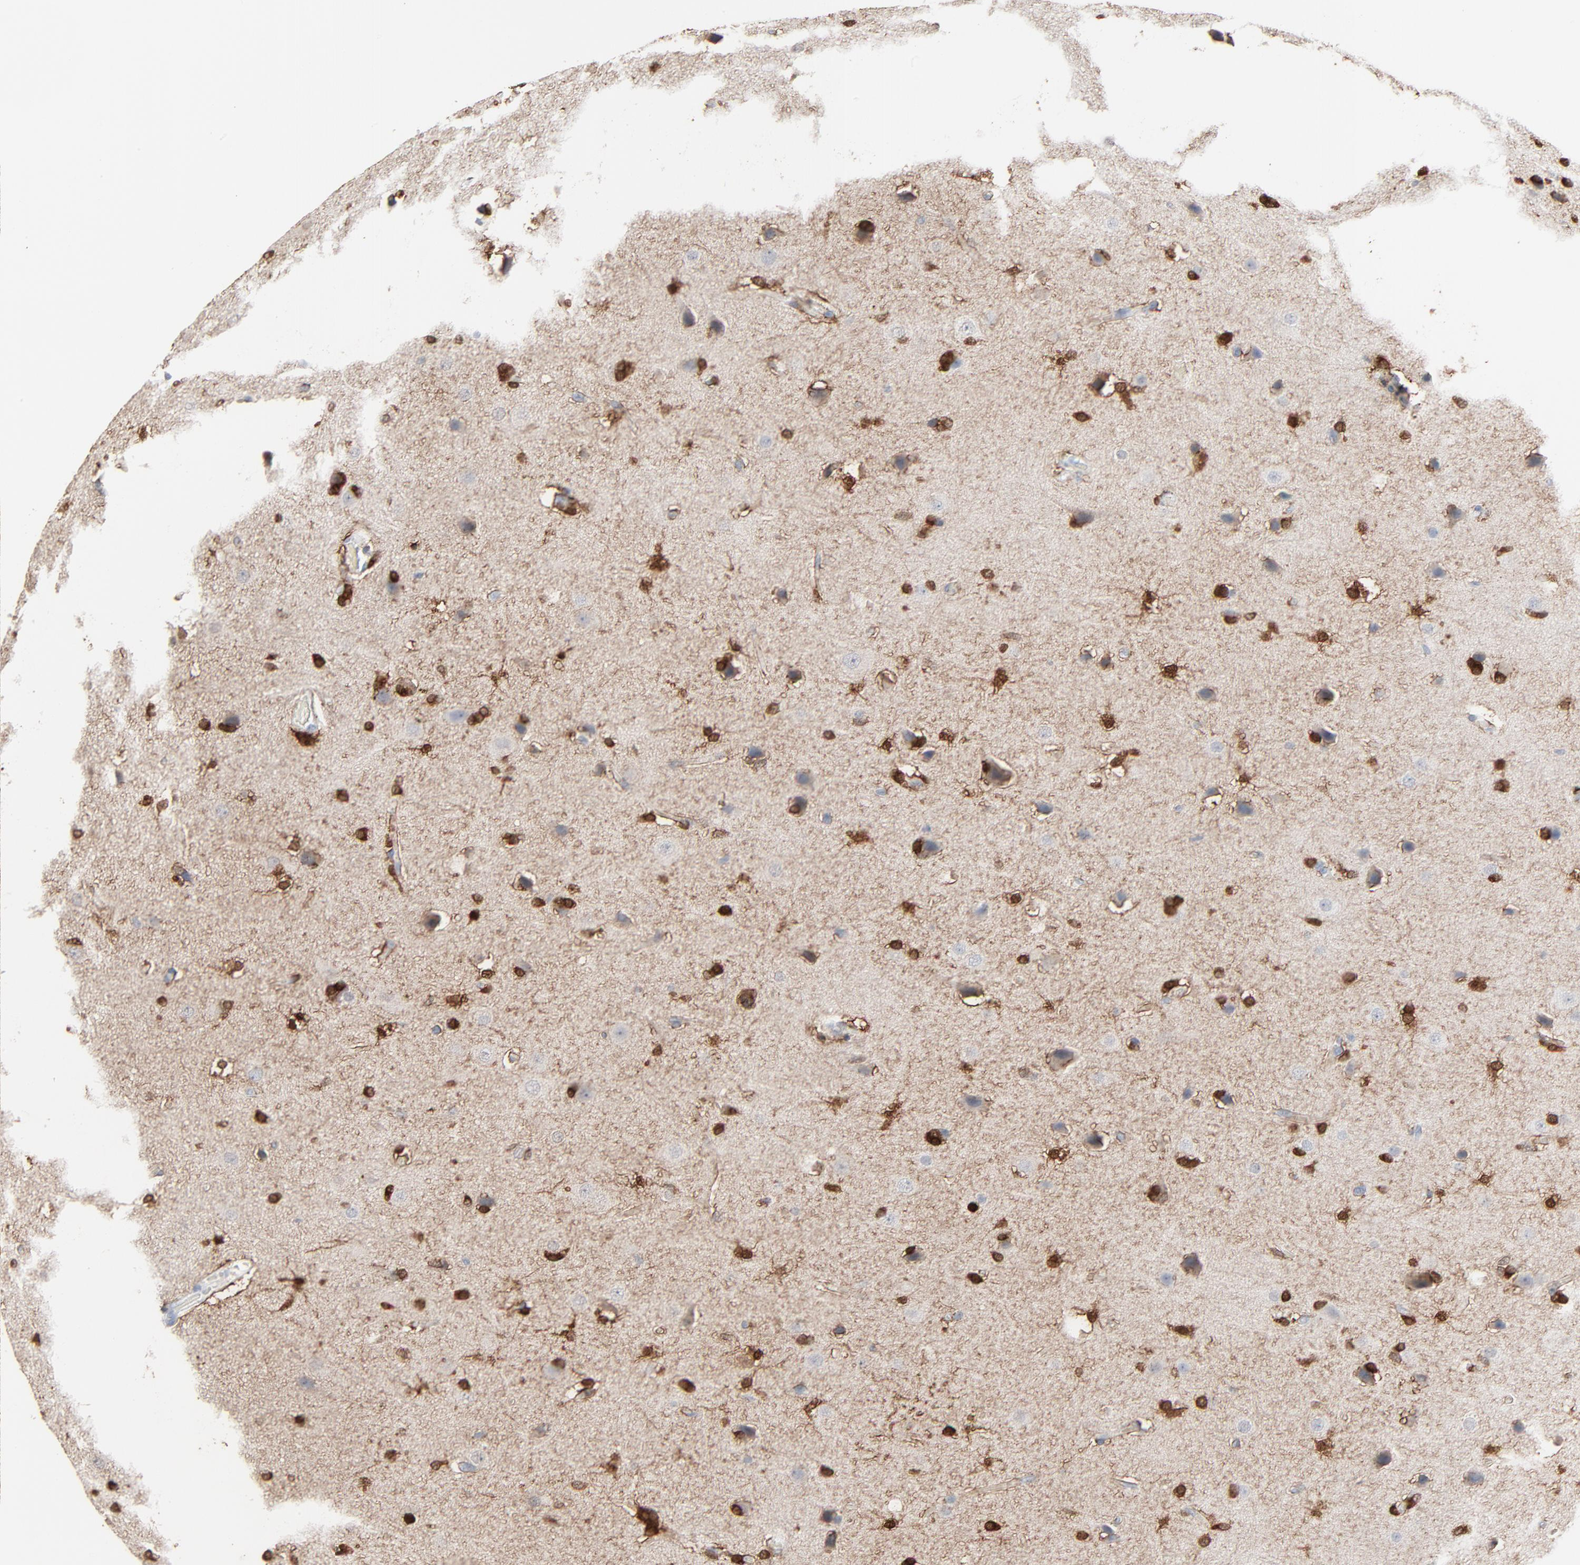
{"staining": {"intensity": "strong", "quantity": "25%-75%", "location": "nuclear"}, "tissue": "glioma", "cell_type": "Tumor cells", "image_type": "cancer", "snomed": [{"axis": "morphology", "description": "Glioma, malignant, Low grade"}, {"axis": "topography", "description": "Cerebral cortex"}], "caption": "IHC (DAB (3,3'-diaminobenzidine)) staining of human low-grade glioma (malignant) demonstrates strong nuclear protein expression in about 25%-75% of tumor cells.", "gene": "PHGDH", "patient": {"sex": "female", "age": 47}}